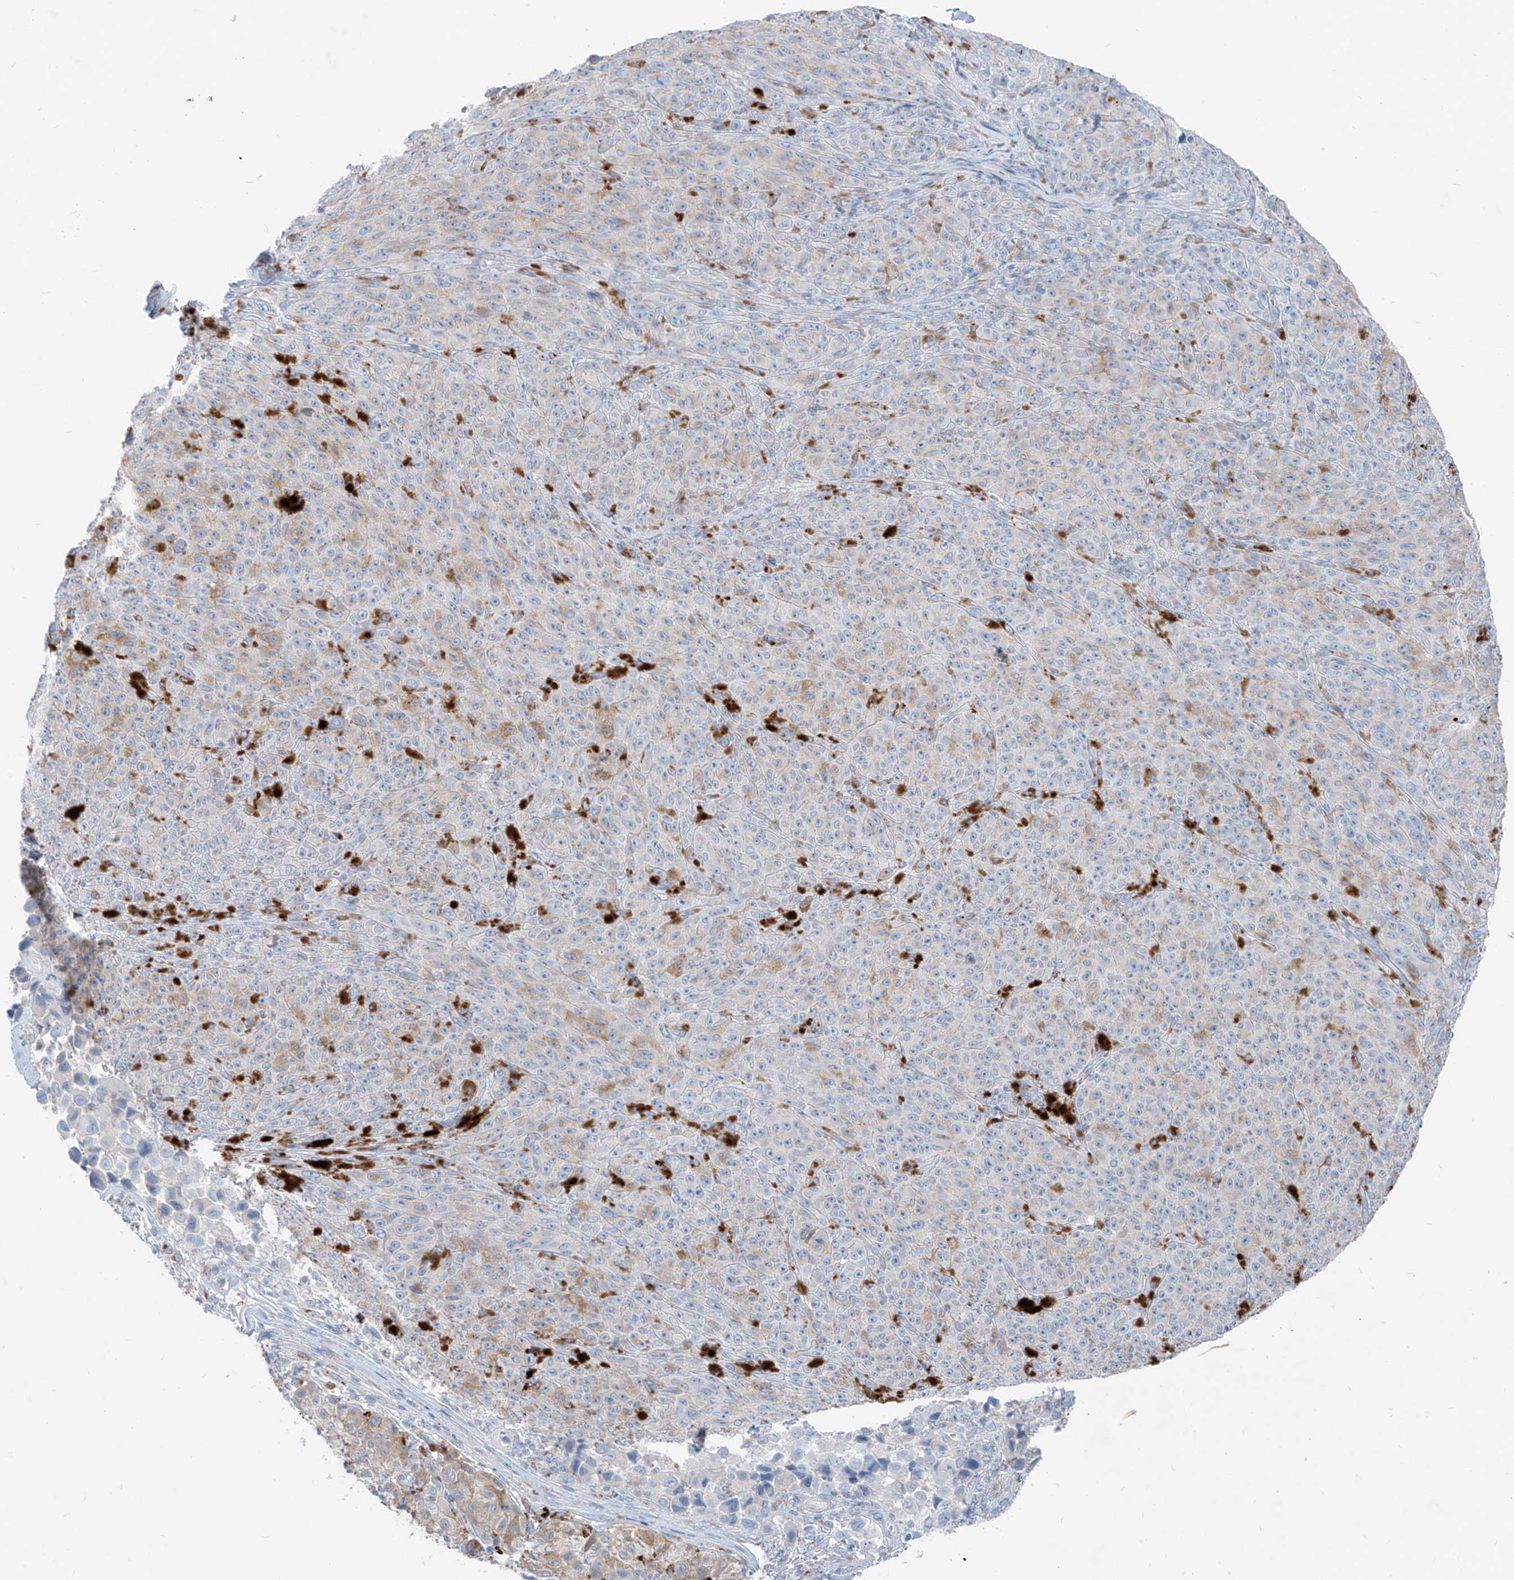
{"staining": {"intensity": "negative", "quantity": "none", "location": "none"}, "tissue": "melanoma", "cell_type": "Tumor cells", "image_type": "cancer", "snomed": [{"axis": "morphology", "description": "Malignant melanoma, NOS"}, {"axis": "topography", "description": "Skin"}], "caption": "A high-resolution photomicrograph shows IHC staining of melanoma, which demonstrates no significant positivity in tumor cells. Brightfield microscopy of immunohistochemistry stained with DAB (brown) and hematoxylin (blue), captured at high magnification.", "gene": "GPR137C", "patient": {"sex": "female", "age": 82}}